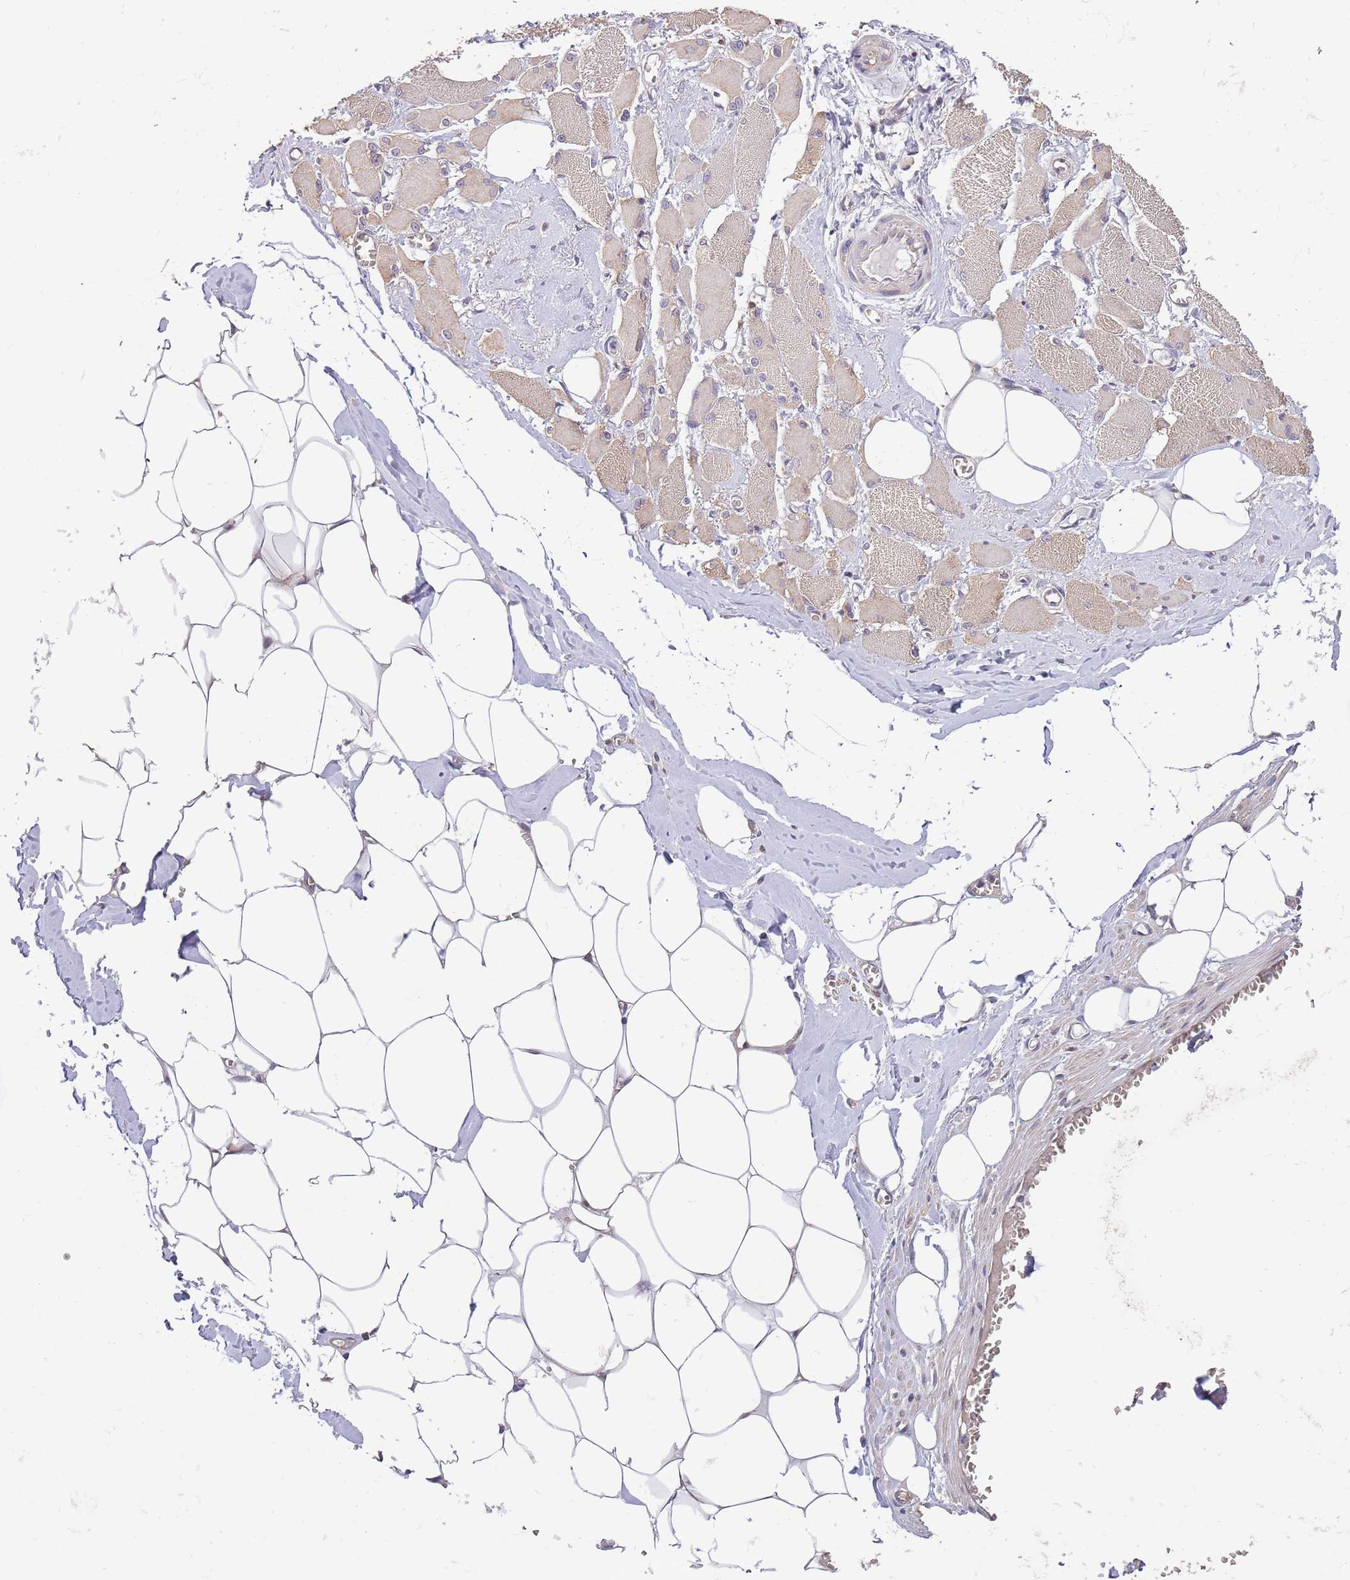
{"staining": {"intensity": "weak", "quantity": "25%-75%", "location": "cytoplasmic/membranous"}, "tissue": "skeletal muscle", "cell_type": "Myocytes", "image_type": "normal", "snomed": [{"axis": "morphology", "description": "Normal tissue, NOS"}, {"axis": "morphology", "description": "Basal cell carcinoma"}, {"axis": "topography", "description": "Skeletal muscle"}], "caption": "Approximately 25%-75% of myocytes in normal human skeletal muscle reveal weak cytoplasmic/membranous protein positivity as visualized by brown immunohistochemical staining.", "gene": "LIPJ", "patient": {"sex": "female", "age": 64}}